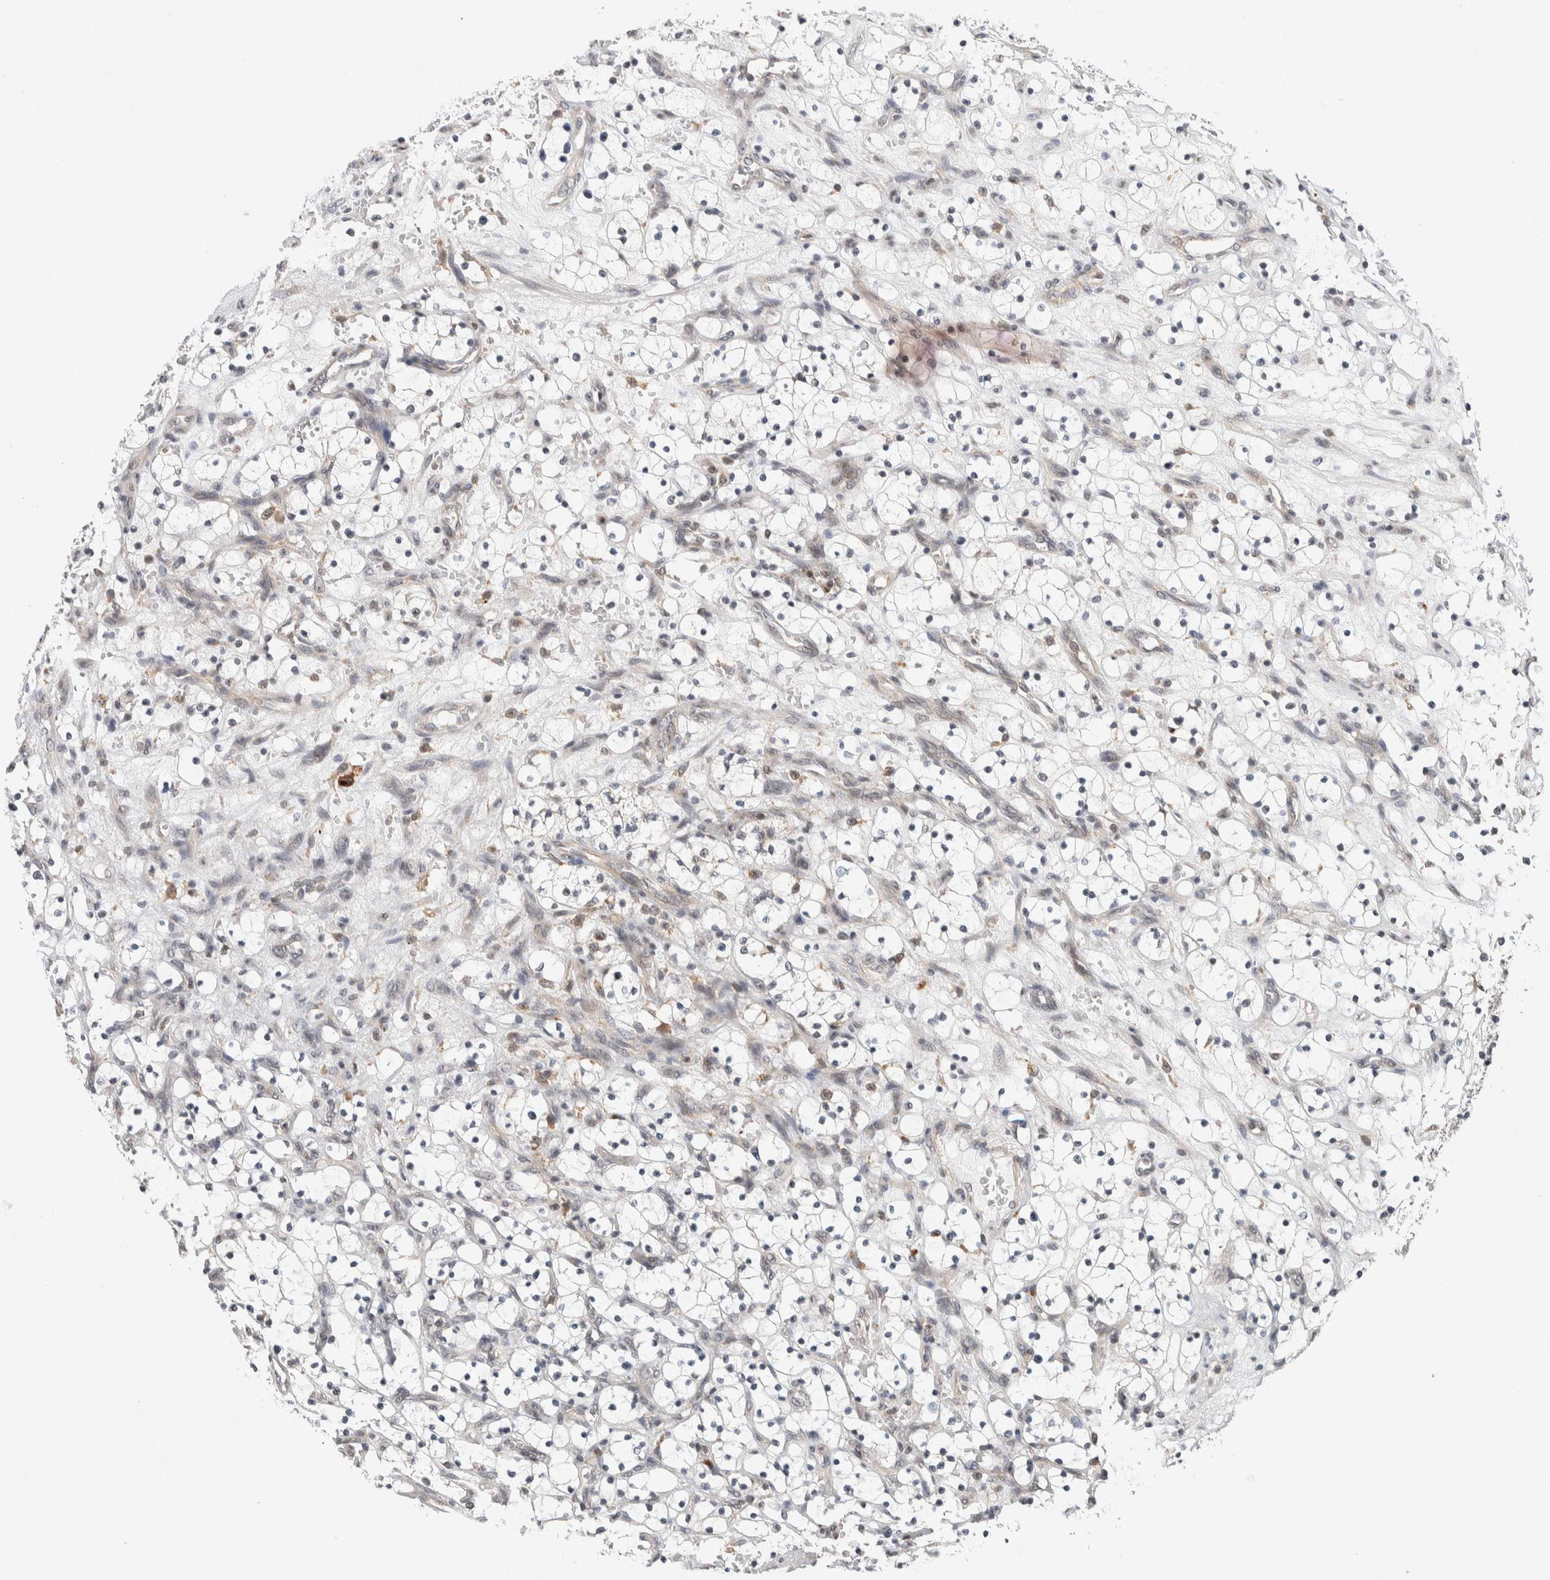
{"staining": {"intensity": "negative", "quantity": "none", "location": "none"}, "tissue": "renal cancer", "cell_type": "Tumor cells", "image_type": "cancer", "snomed": [{"axis": "morphology", "description": "Adenocarcinoma, NOS"}, {"axis": "topography", "description": "Kidney"}], "caption": "High power microscopy histopathology image of an immunohistochemistry micrograph of renal adenocarcinoma, revealing no significant expression in tumor cells.", "gene": "KCNK1", "patient": {"sex": "female", "age": 69}}